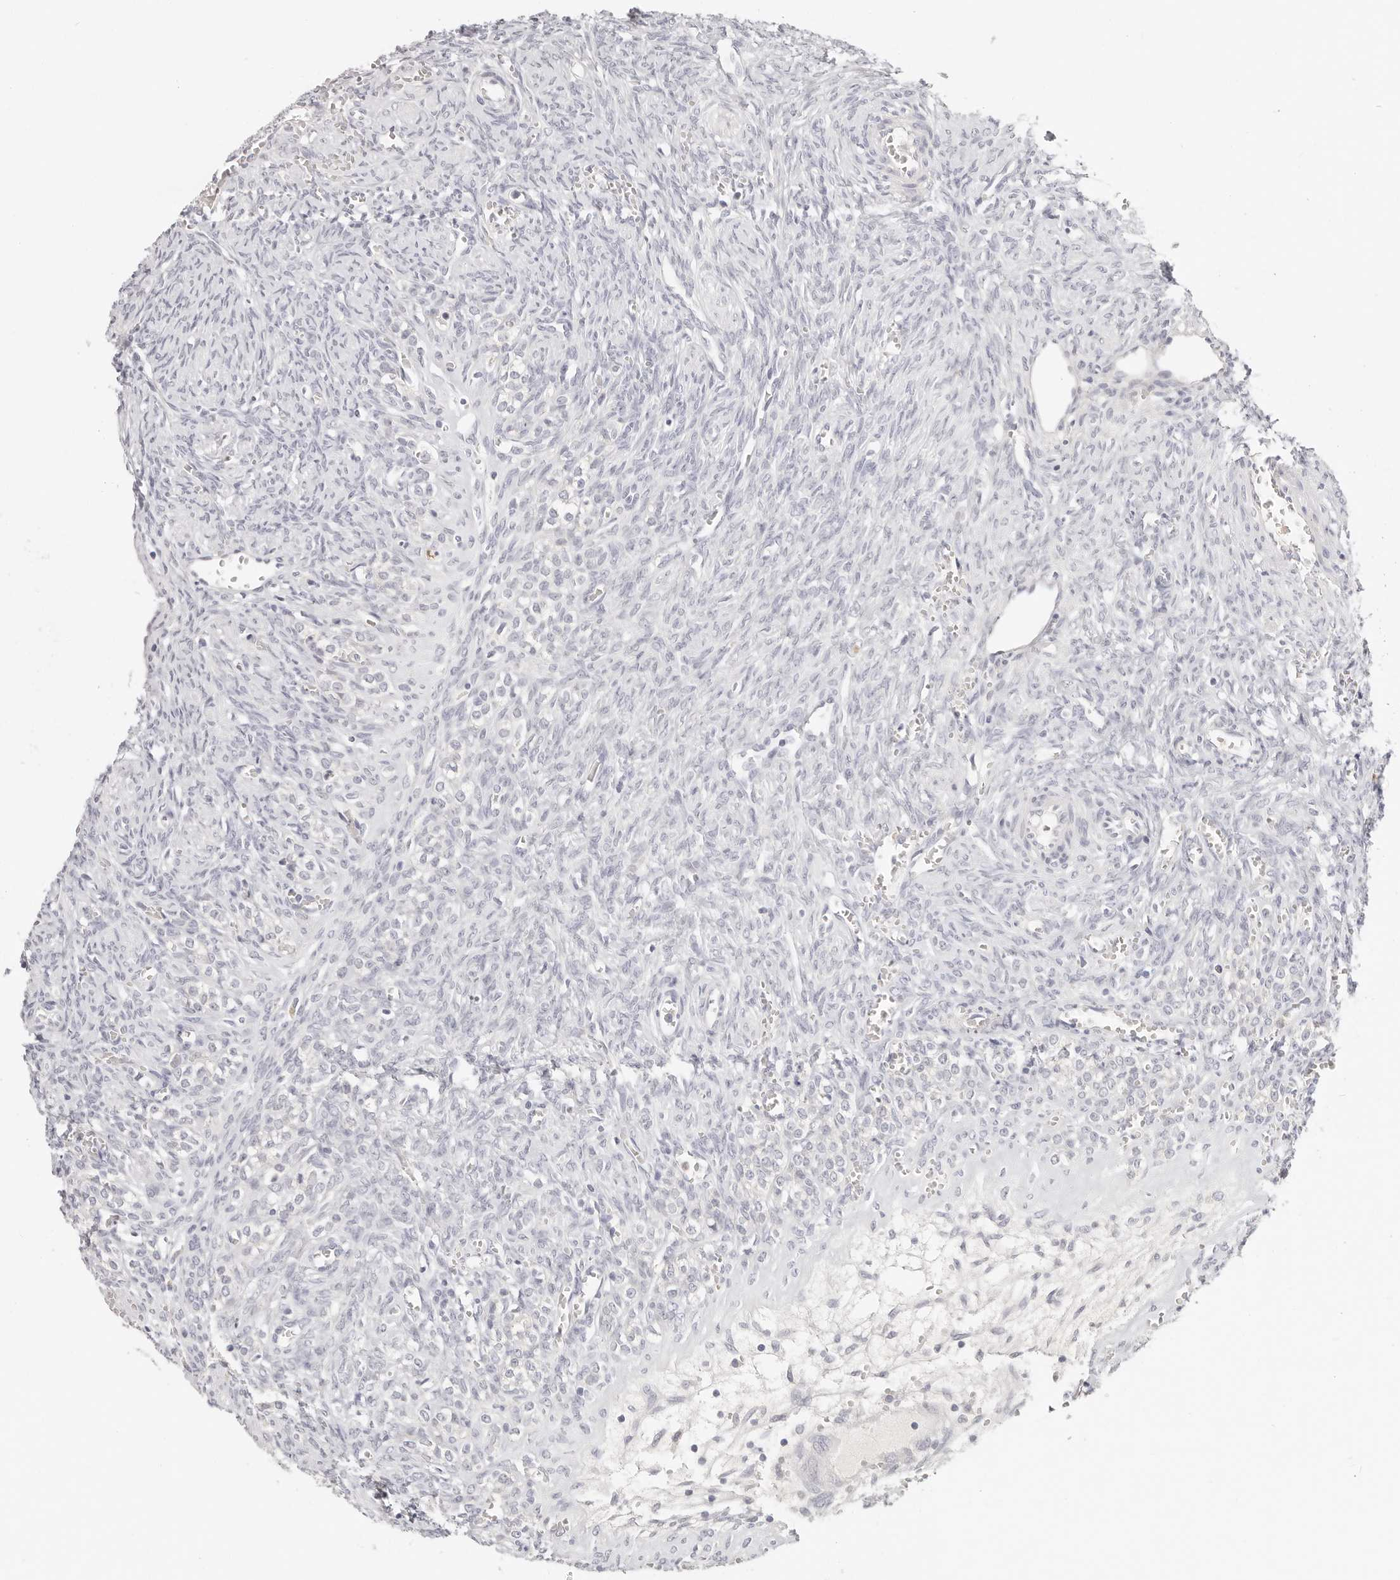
{"staining": {"intensity": "negative", "quantity": "none", "location": "none"}, "tissue": "ovary", "cell_type": "Follicle cells", "image_type": "normal", "snomed": [{"axis": "morphology", "description": "Normal tissue, NOS"}, {"axis": "topography", "description": "Ovary"}], "caption": "High magnification brightfield microscopy of unremarkable ovary stained with DAB (brown) and counterstained with hematoxylin (blue): follicle cells show no significant staining. (DAB IHC visualized using brightfield microscopy, high magnification).", "gene": "ASCL1", "patient": {"sex": "female", "age": 41}}